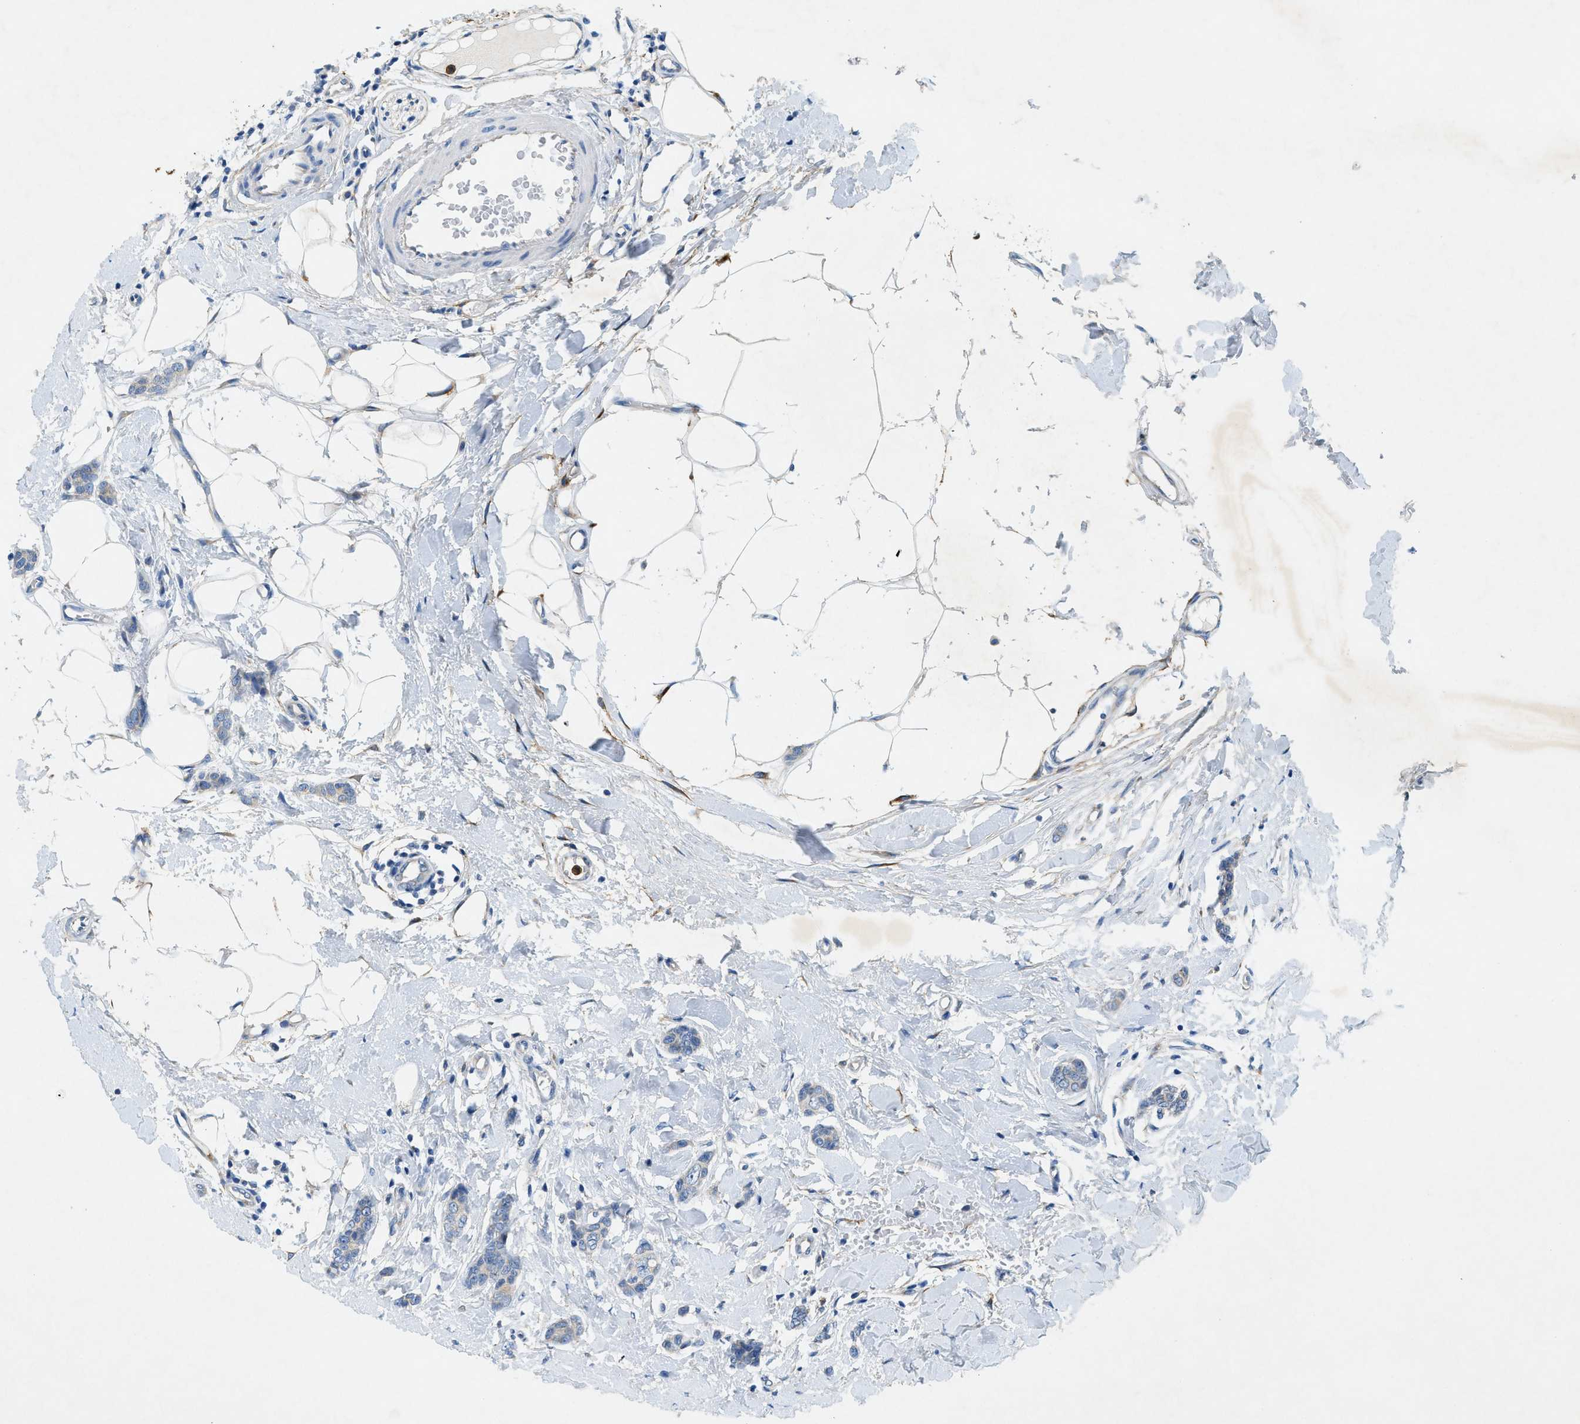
{"staining": {"intensity": "negative", "quantity": "none", "location": "none"}, "tissue": "breast cancer", "cell_type": "Tumor cells", "image_type": "cancer", "snomed": [{"axis": "morphology", "description": "Lobular carcinoma"}, {"axis": "topography", "description": "Skin"}, {"axis": "topography", "description": "Breast"}], "caption": "Tumor cells are negative for brown protein staining in breast cancer.", "gene": "ZDHHC13", "patient": {"sex": "female", "age": 46}}